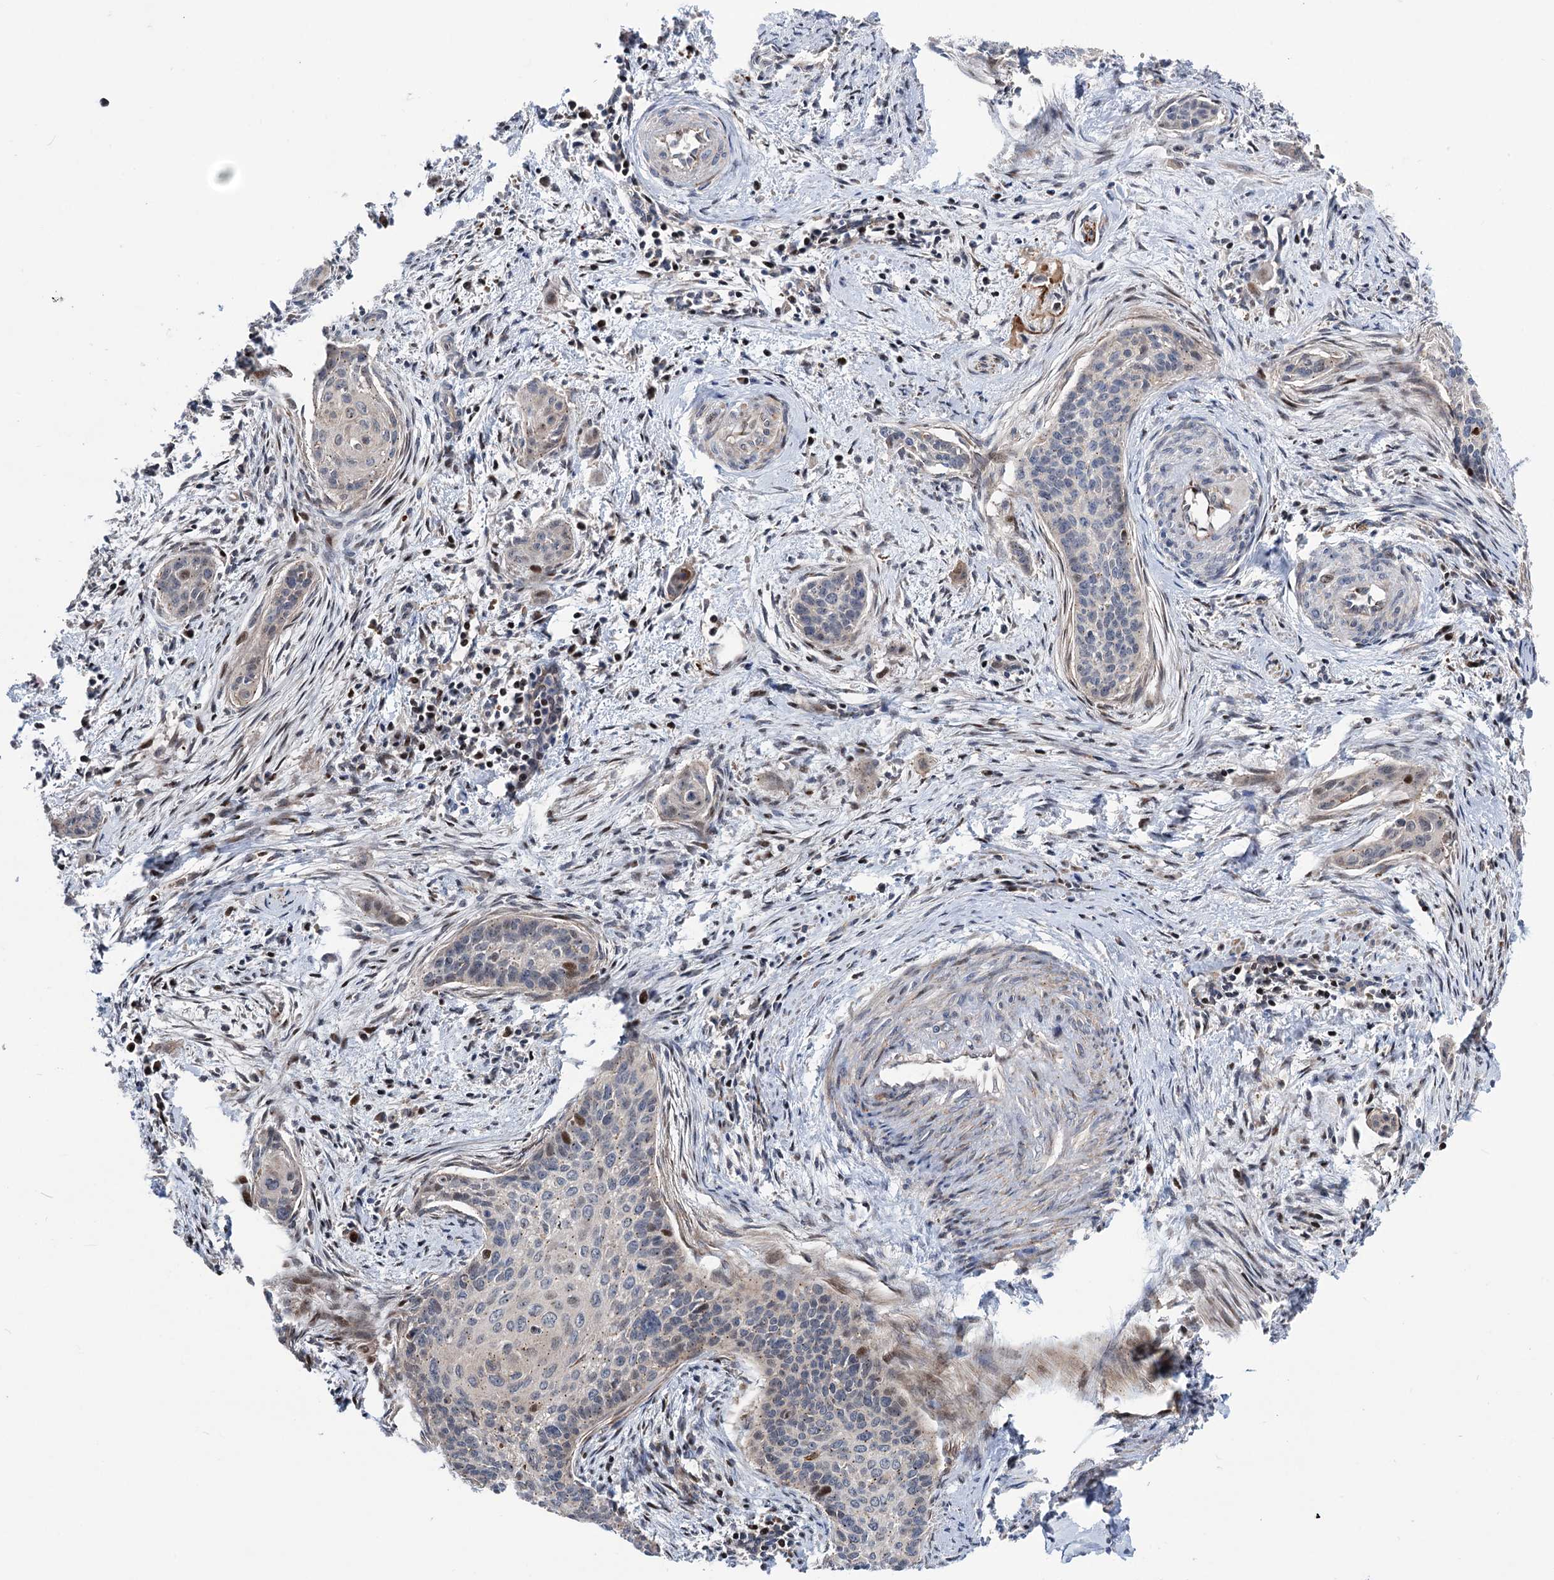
{"staining": {"intensity": "negative", "quantity": "none", "location": "none"}, "tissue": "cervical cancer", "cell_type": "Tumor cells", "image_type": "cancer", "snomed": [{"axis": "morphology", "description": "Squamous cell carcinoma, NOS"}, {"axis": "topography", "description": "Cervix"}], "caption": "Protein analysis of cervical cancer displays no significant expression in tumor cells. (DAB (3,3'-diaminobenzidine) immunohistochemistry (IHC), high magnification).", "gene": "UBR1", "patient": {"sex": "female", "age": 33}}